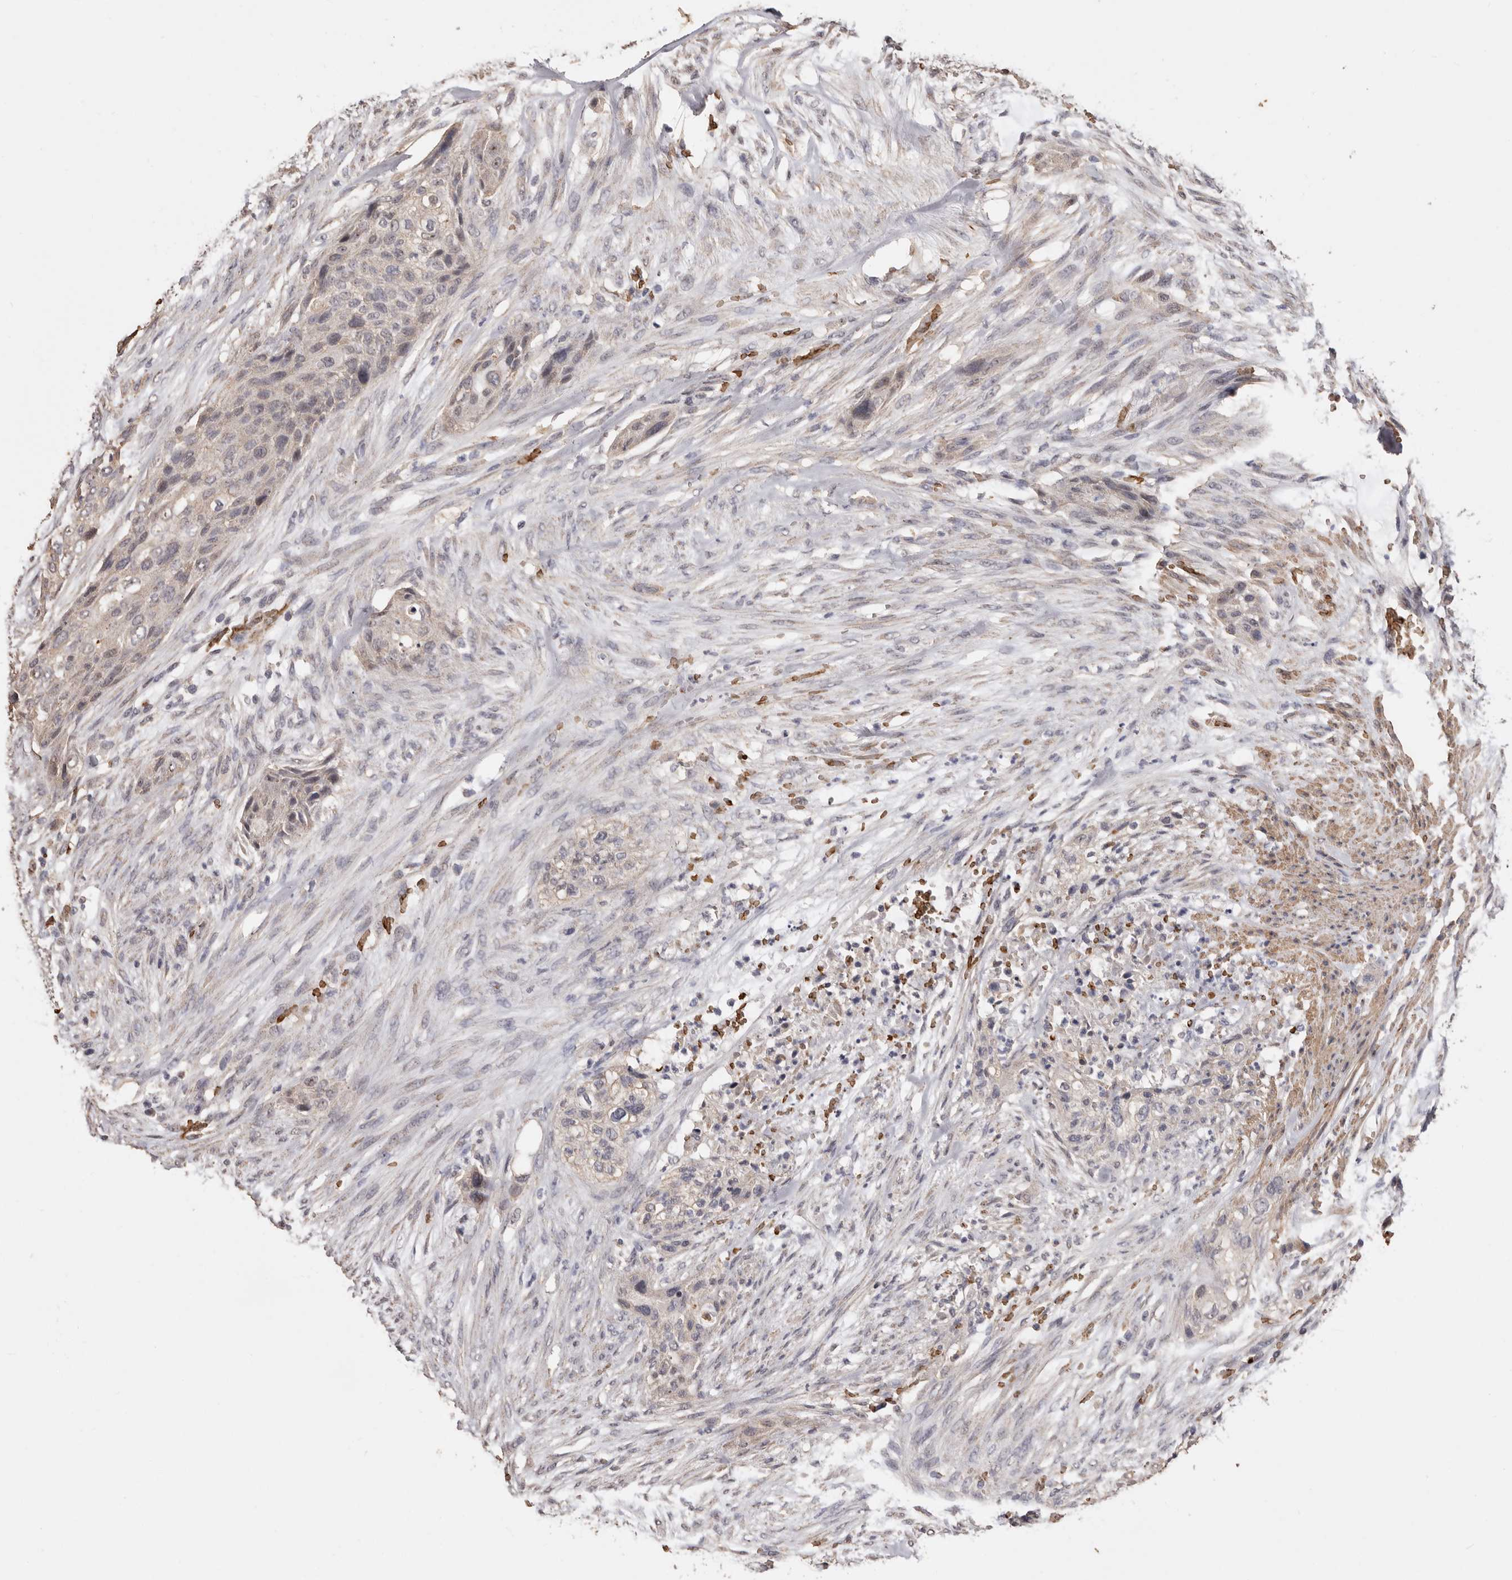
{"staining": {"intensity": "negative", "quantity": "none", "location": "none"}, "tissue": "urothelial cancer", "cell_type": "Tumor cells", "image_type": "cancer", "snomed": [{"axis": "morphology", "description": "Urothelial carcinoma, High grade"}, {"axis": "topography", "description": "Urinary bladder"}], "caption": "High power microscopy histopathology image of an immunohistochemistry image of urothelial cancer, revealing no significant expression in tumor cells.", "gene": "GRAMD2A", "patient": {"sex": "male", "age": 35}}